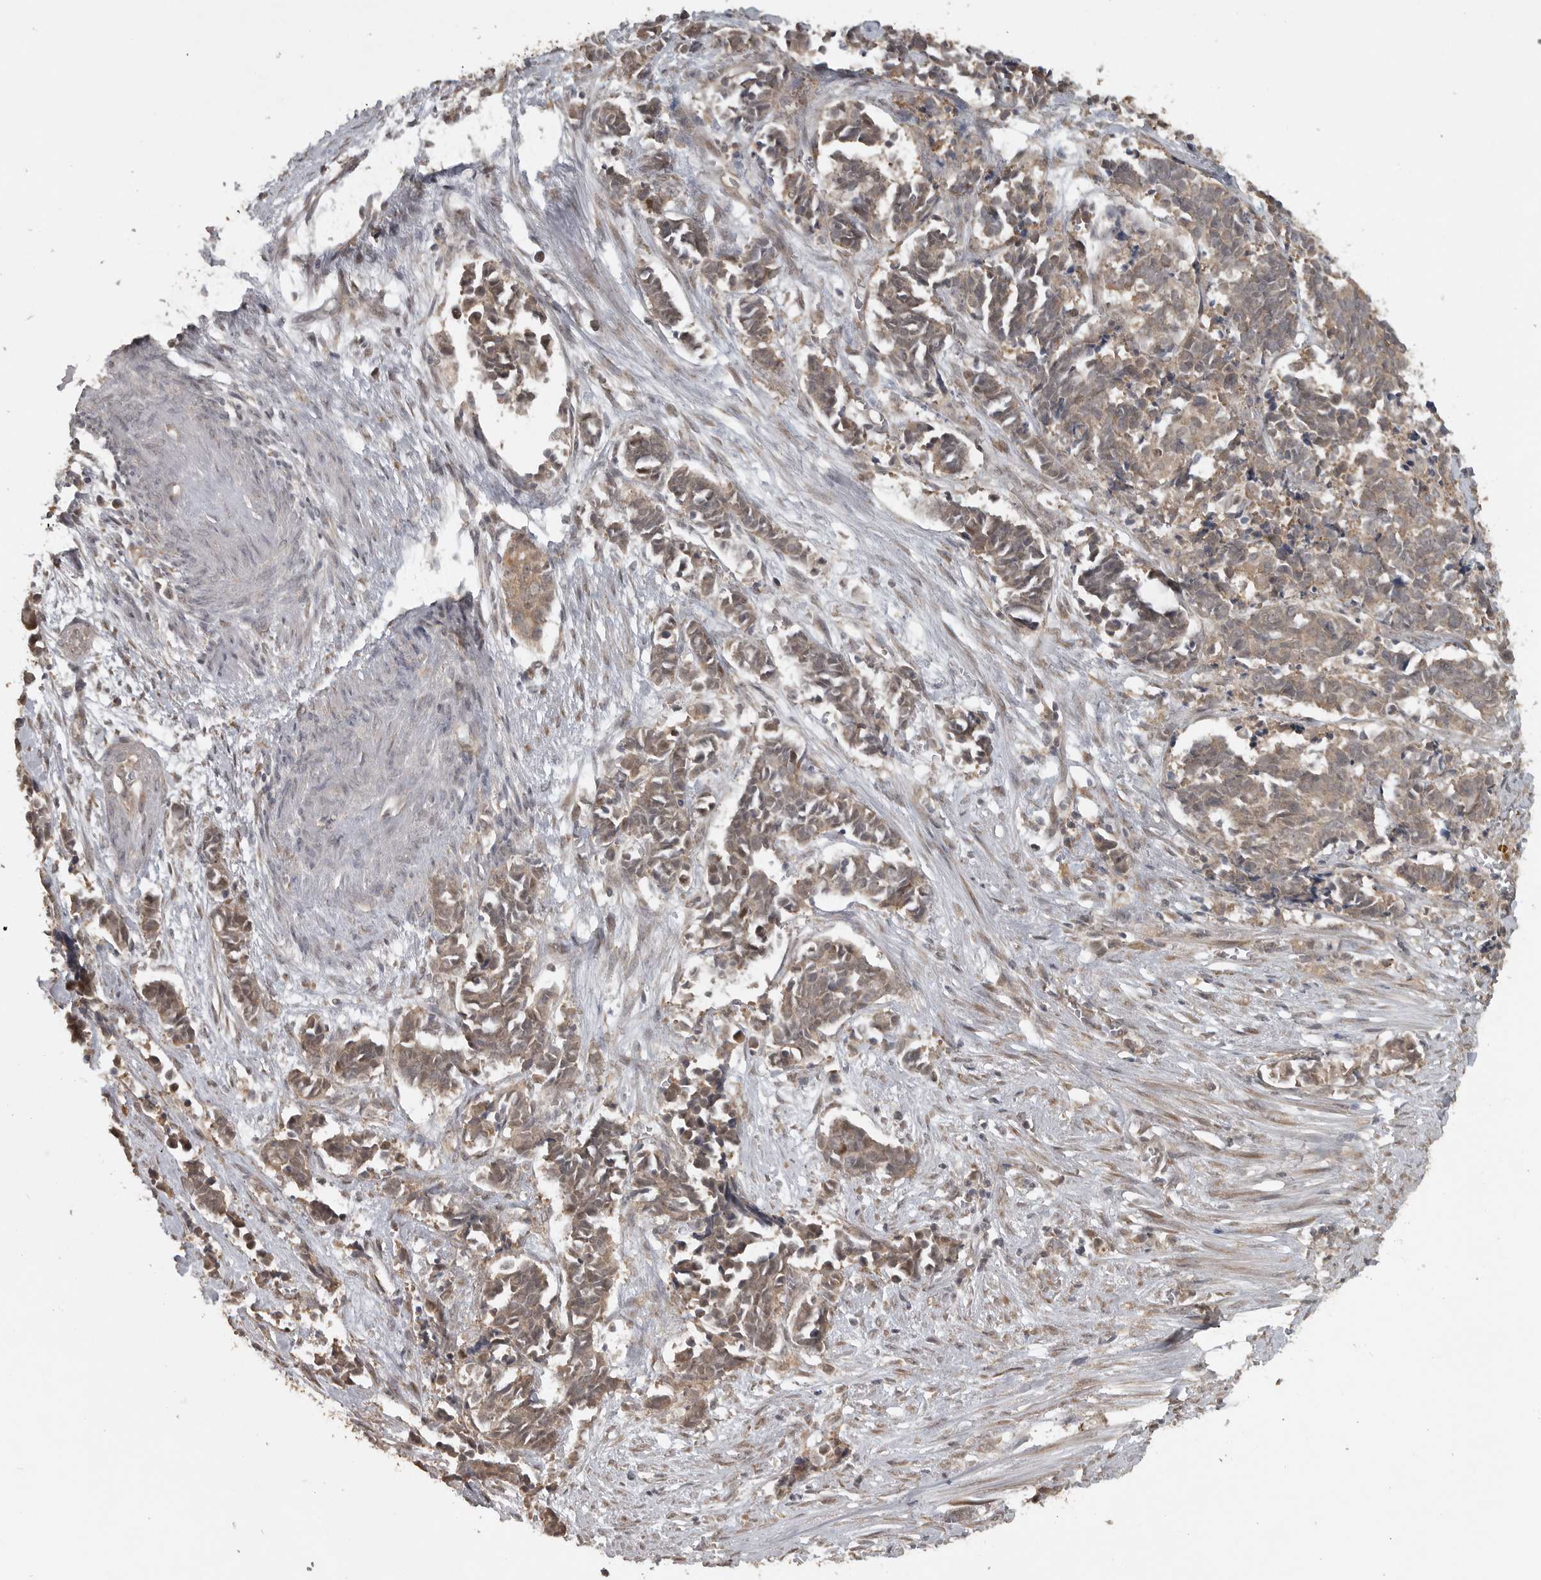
{"staining": {"intensity": "moderate", "quantity": ">75%", "location": "cytoplasmic/membranous"}, "tissue": "cervical cancer", "cell_type": "Tumor cells", "image_type": "cancer", "snomed": [{"axis": "morphology", "description": "Normal tissue, NOS"}, {"axis": "morphology", "description": "Squamous cell carcinoma, NOS"}, {"axis": "topography", "description": "Cervix"}], "caption": "There is medium levels of moderate cytoplasmic/membranous expression in tumor cells of cervical cancer, as demonstrated by immunohistochemical staining (brown color).", "gene": "LLGL1", "patient": {"sex": "female", "age": 35}}